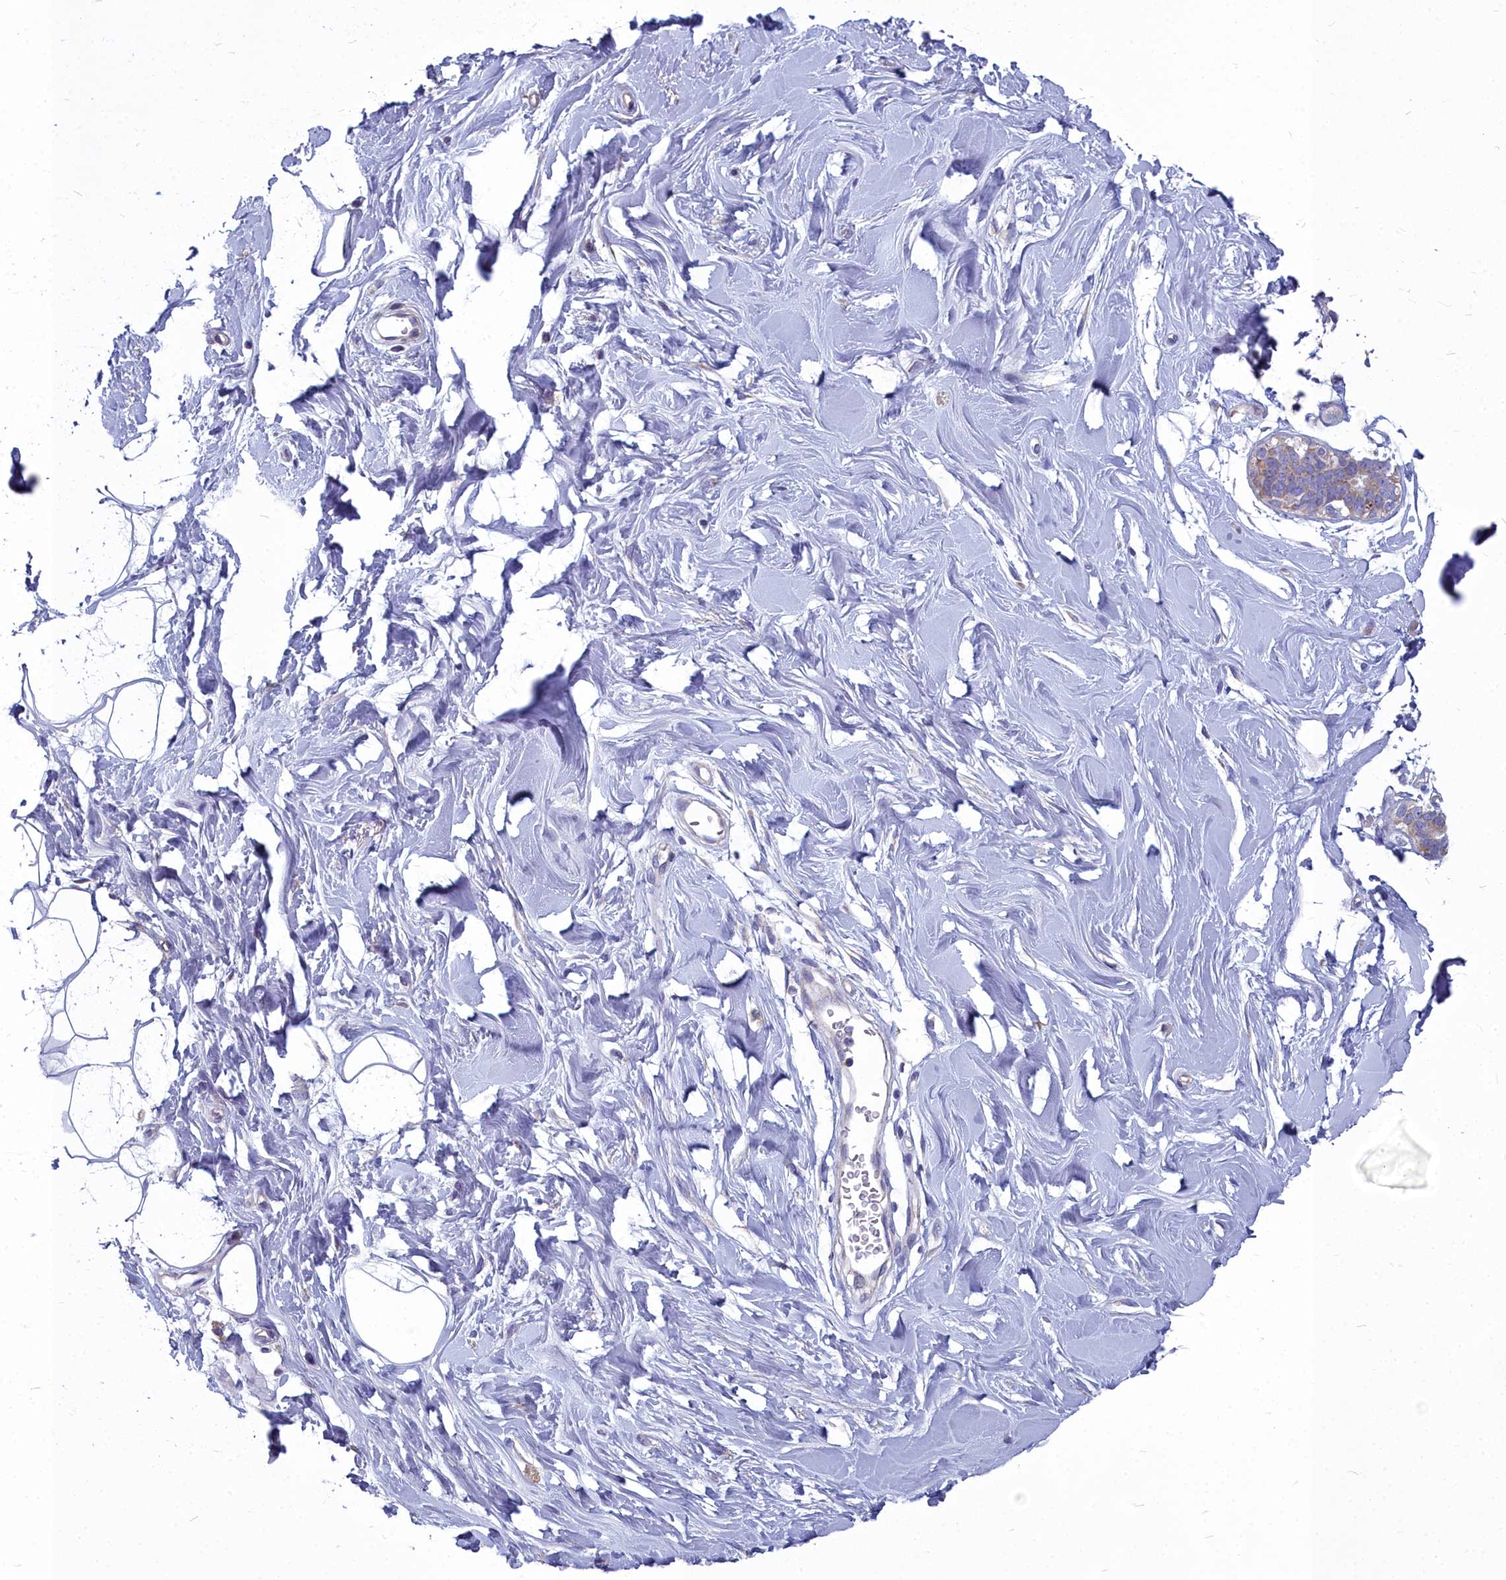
{"staining": {"intensity": "negative", "quantity": "none", "location": "none"}, "tissue": "adipose tissue", "cell_type": "Adipocytes", "image_type": "normal", "snomed": [{"axis": "morphology", "description": "Normal tissue, NOS"}, {"axis": "topography", "description": "Breast"}], "caption": "Adipocytes are negative for protein expression in normal human adipose tissue. The staining is performed using DAB (3,3'-diaminobenzidine) brown chromogen with nuclei counter-stained in using hematoxylin.", "gene": "COX20", "patient": {"sex": "female", "age": 26}}